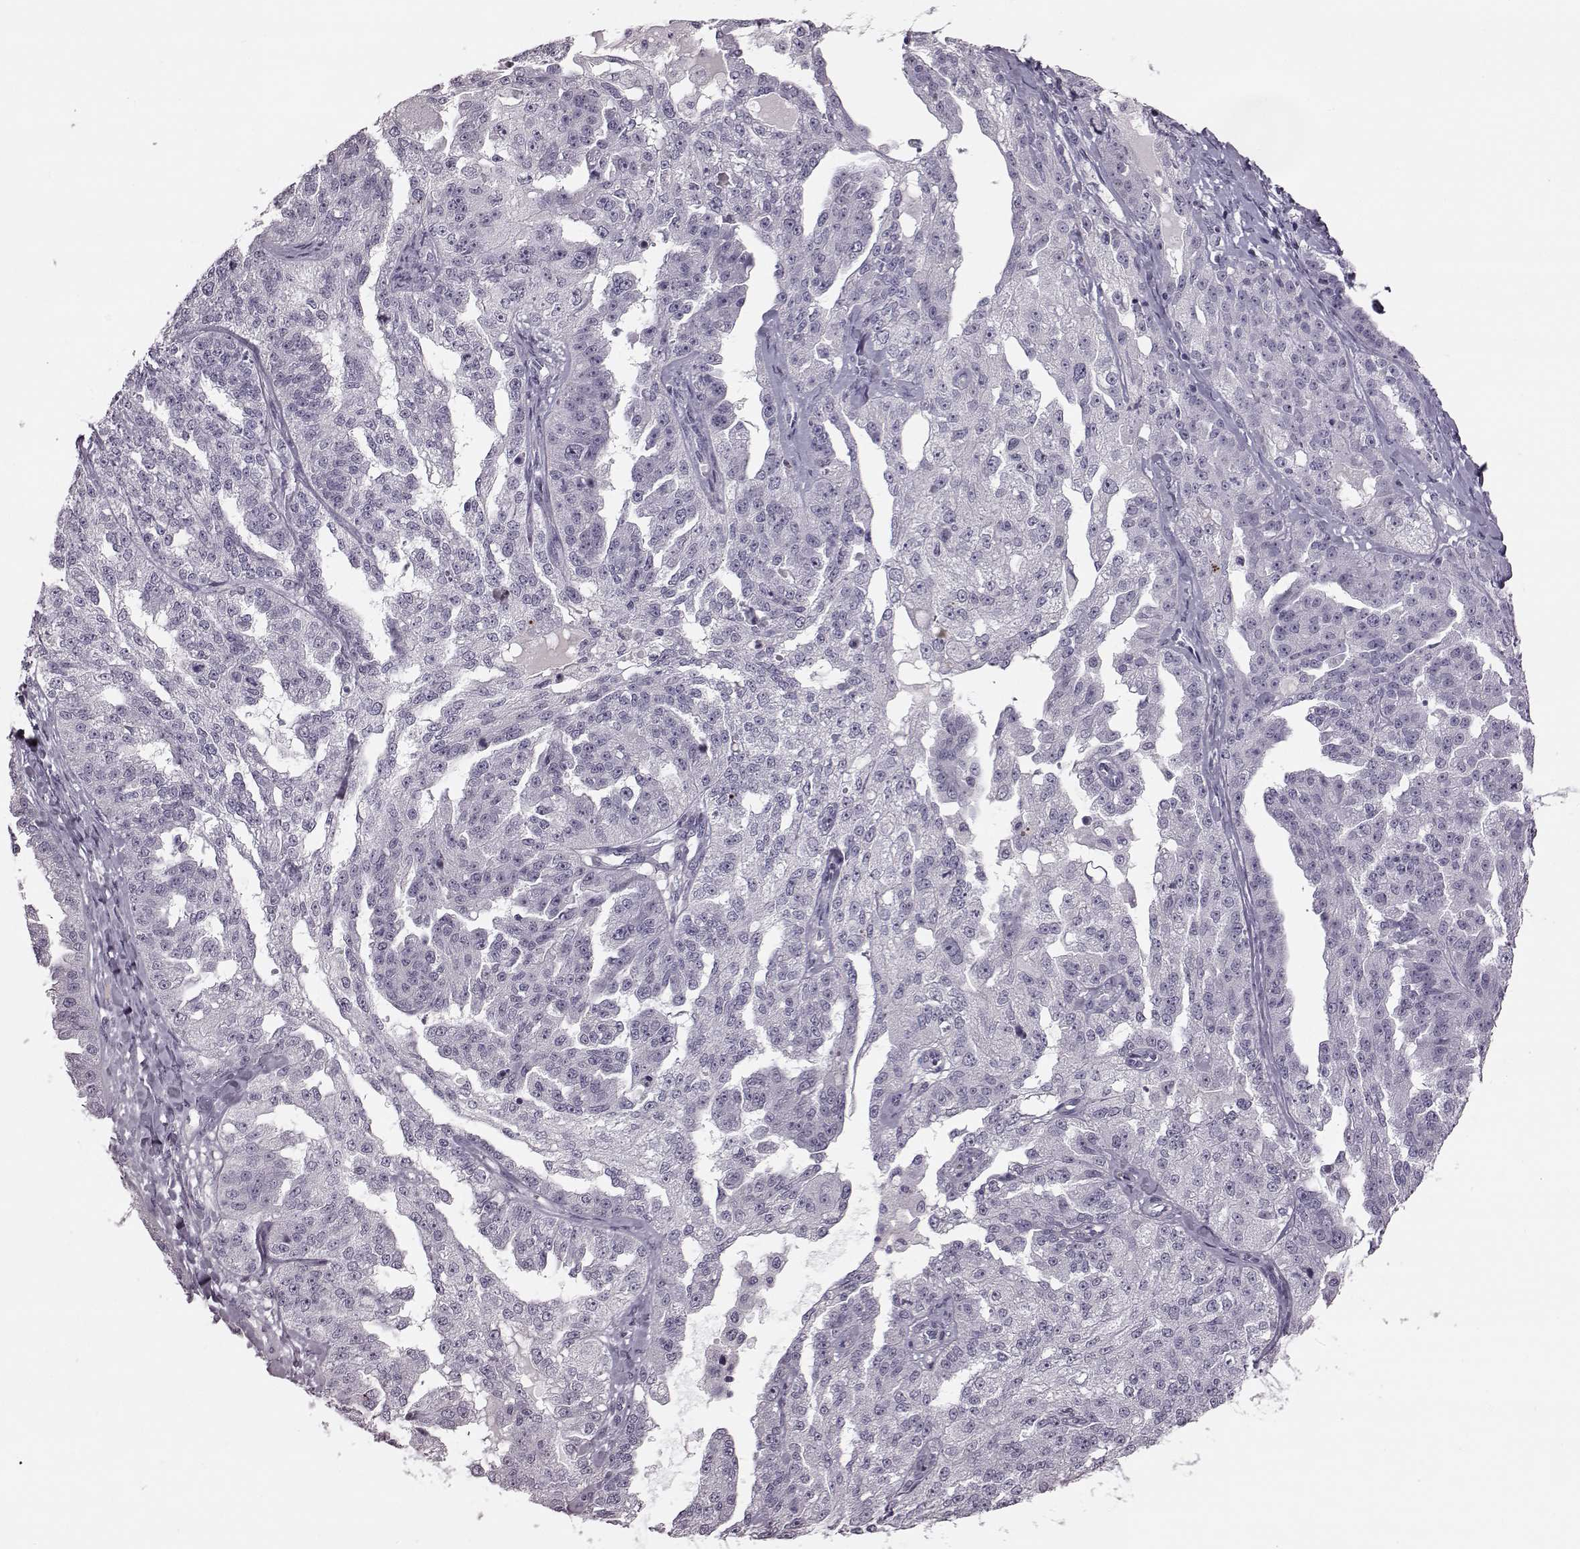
{"staining": {"intensity": "negative", "quantity": "none", "location": "none"}, "tissue": "ovarian cancer", "cell_type": "Tumor cells", "image_type": "cancer", "snomed": [{"axis": "morphology", "description": "Cystadenocarcinoma, serous, NOS"}, {"axis": "topography", "description": "Ovary"}], "caption": "DAB (3,3'-diaminobenzidine) immunohistochemical staining of ovarian serous cystadenocarcinoma displays no significant expression in tumor cells.", "gene": "ZNF433", "patient": {"sex": "female", "age": 58}}